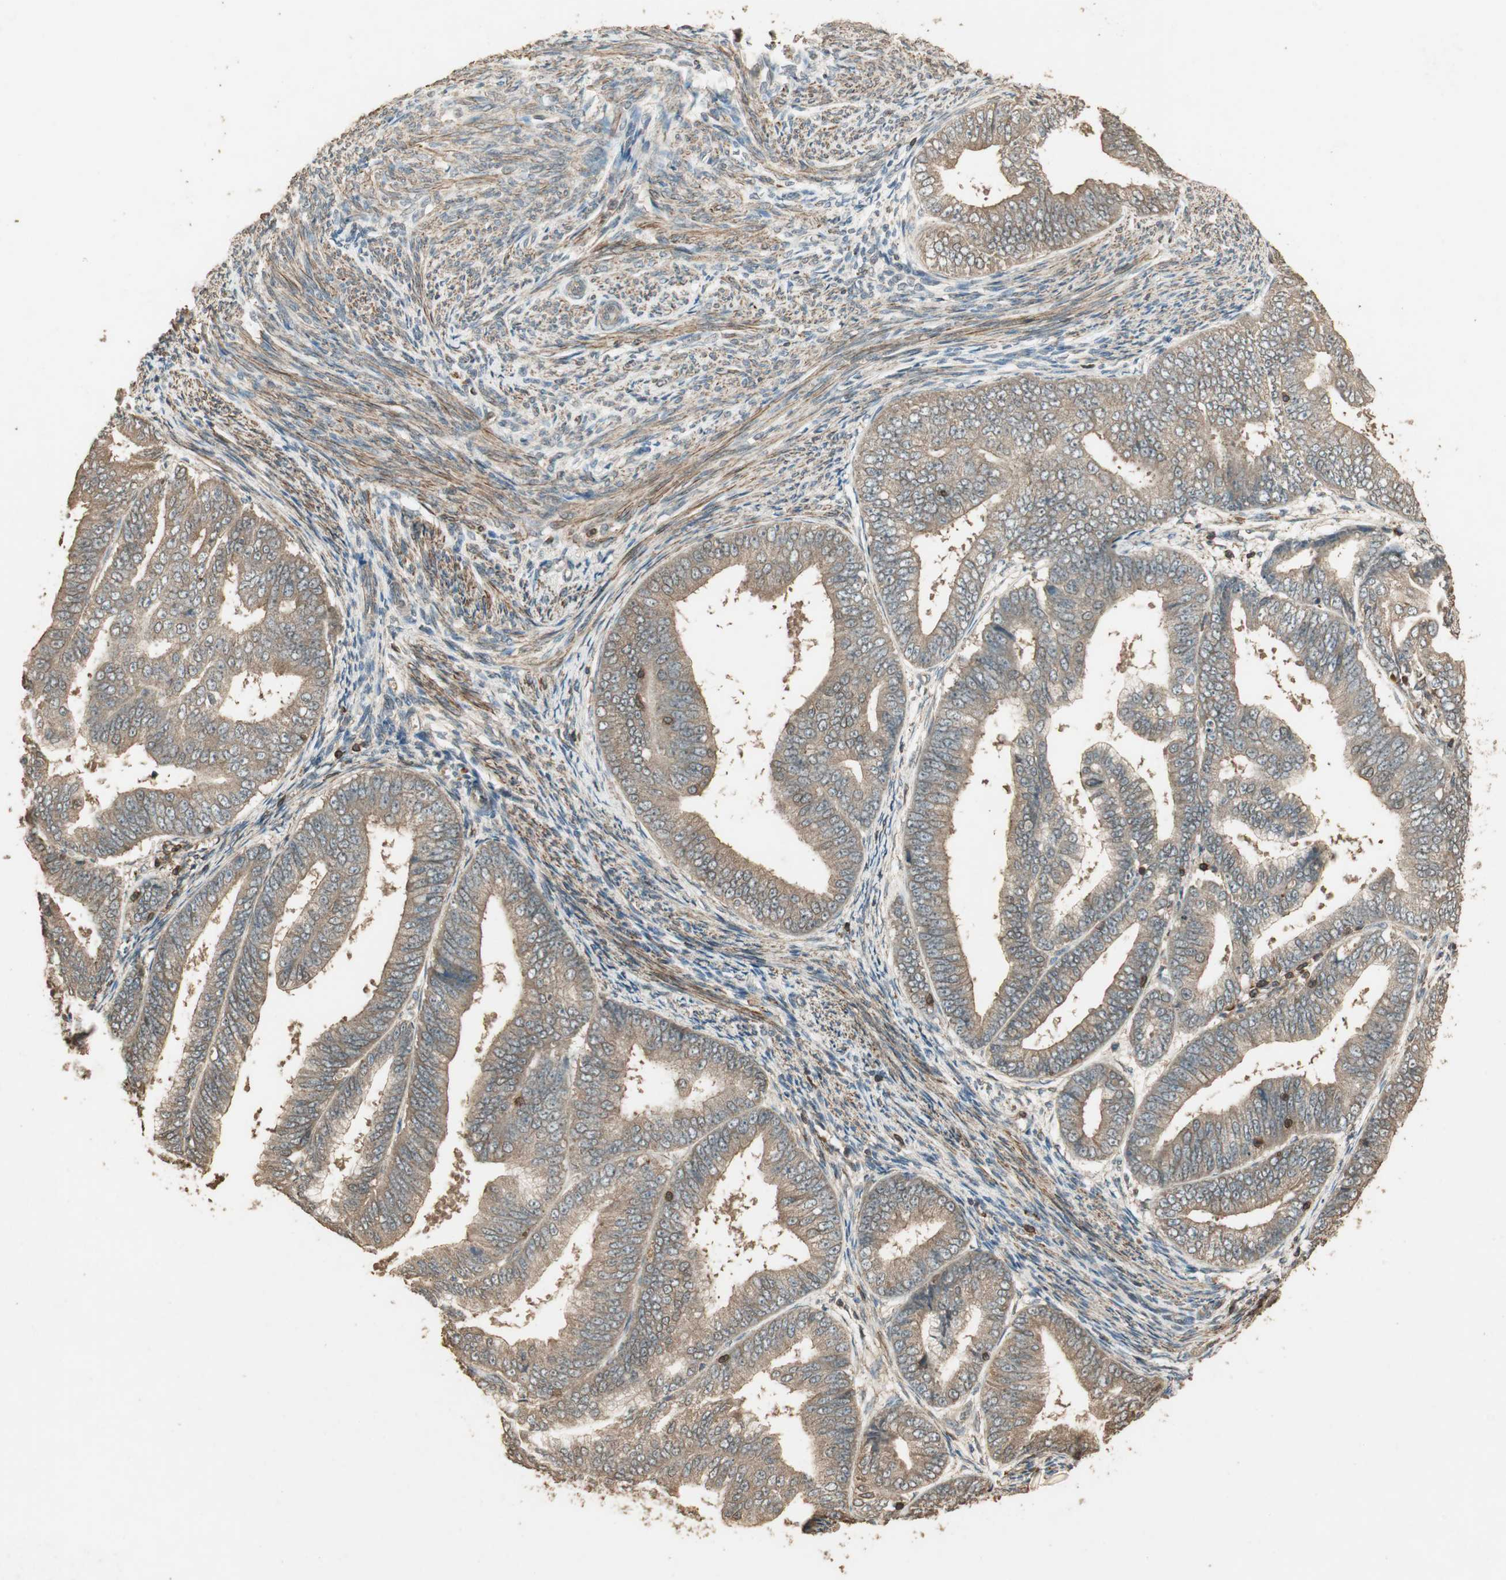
{"staining": {"intensity": "moderate", "quantity": ">75%", "location": "cytoplasmic/membranous"}, "tissue": "endometrial cancer", "cell_type": "Tumor cells", "image_type": "cancer", "snomed": [{"axis": "morphology", "description": "Adenocarcinoma, NOS"}, {"axis": "topography", "description": "Endometrium"}], "caption": "IHC staining of endometrial cancer (adenocarcinoma), which shows medium levels of moderate cytoplasmic/membranous positivity in about >75% of tumor cells indicating moderate cytoplasmic/membranous protein expression. The staining was performed using DAB (3,3'-diaminobenzidine) (brown) for protein detection and nuclei were counterstained in hematoxylin (blue).", "gene": "USP2", "patient": {"sex": "female", "age": 63}}